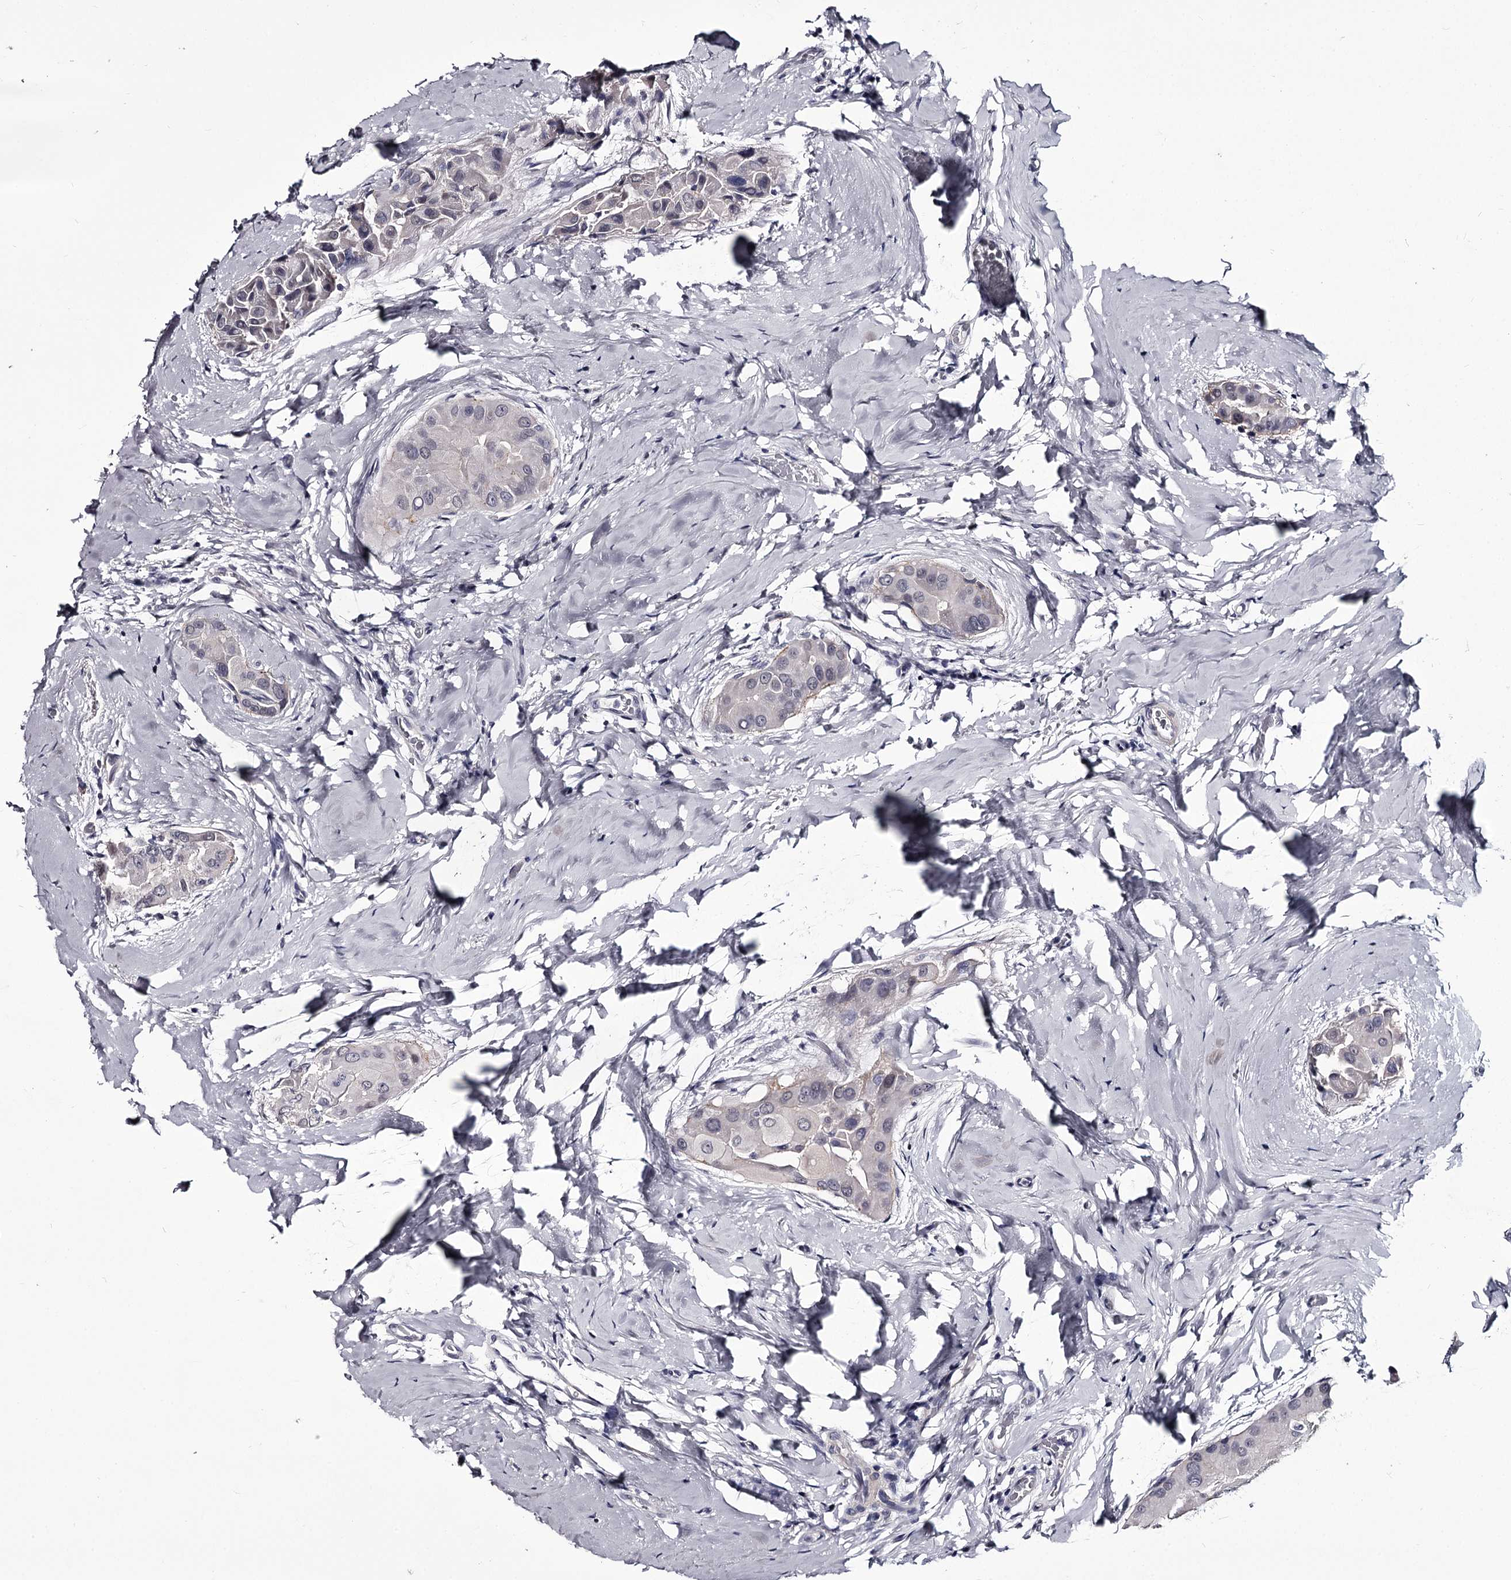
{"staining": {"intensity": "negative", "quantity": "none", "location": "none"}, "tissue": "thyroid cancer", "cell_type": "Tumor cells", "image_type": "cancer", "snomed": [{"axis": "morphology", "description": "Papillary adenocarcinoma, NOS"}, {"axis": "topography", "description": "Thyroid gland"}], "caption": "Tumor cells are negative for brown protein staining in thyroid cancer (papillary adenocarcinoma).", "gene": "OVOL2", "patient": {"sex": "male", "age": 33}}